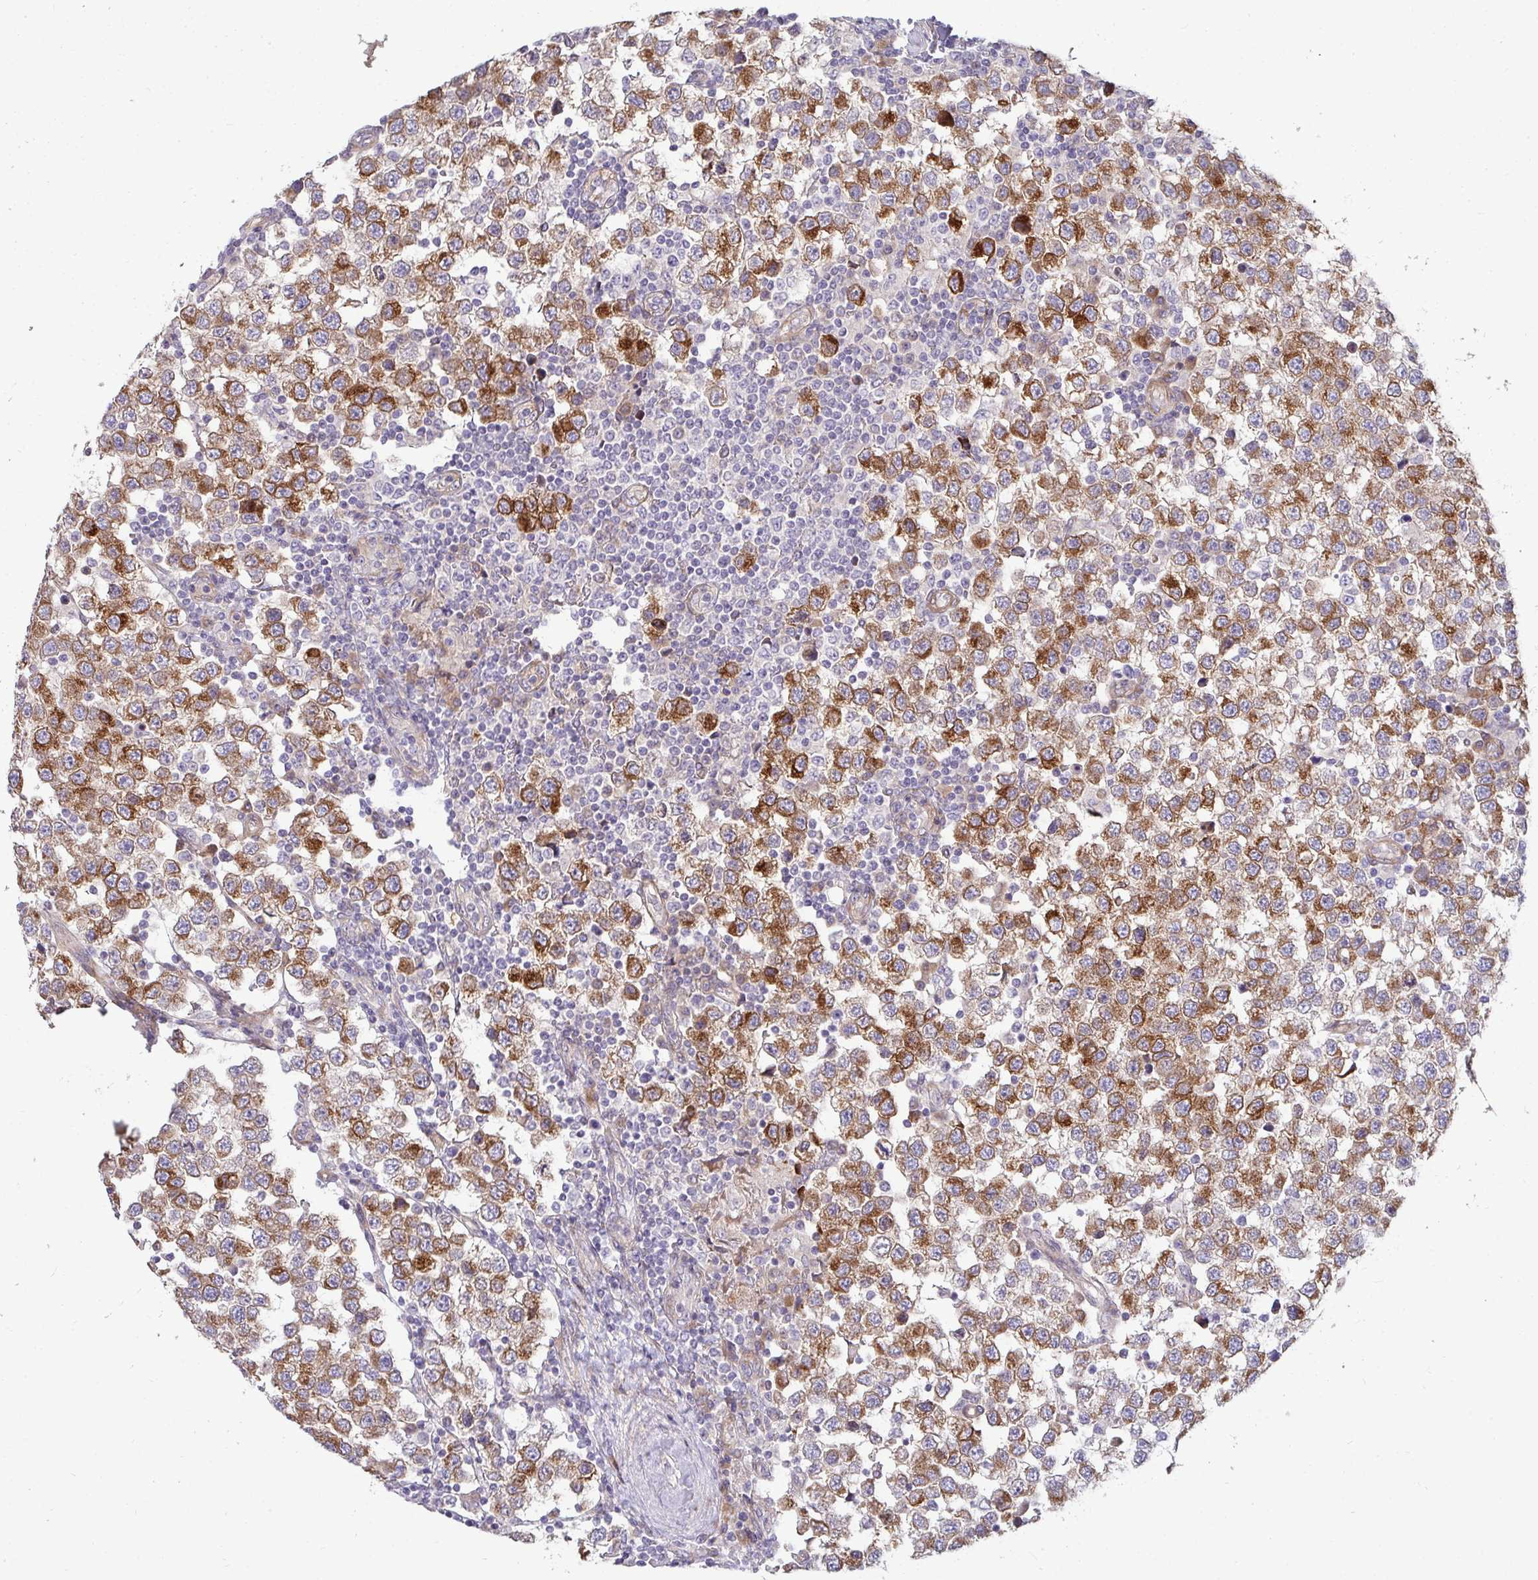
{"staining": {"intensity": "moderate", "quantity": ">75%", "location": "cytoplasmic/membranous"}, "tissue": "testis cancer", "cell_type": "Tumor cells", "image_type": "cancer", "snomed": [{"axis": "morphology", "description": "Seminoma, NOS"}, {"axis": "topography", "description": "Testis"}], "caption": "Testis cancer stained with a protein marker reveals moderate staining in tumor cells.", "gene": "SH2D1B", "patient": {"sex": "male", "age": 34}}